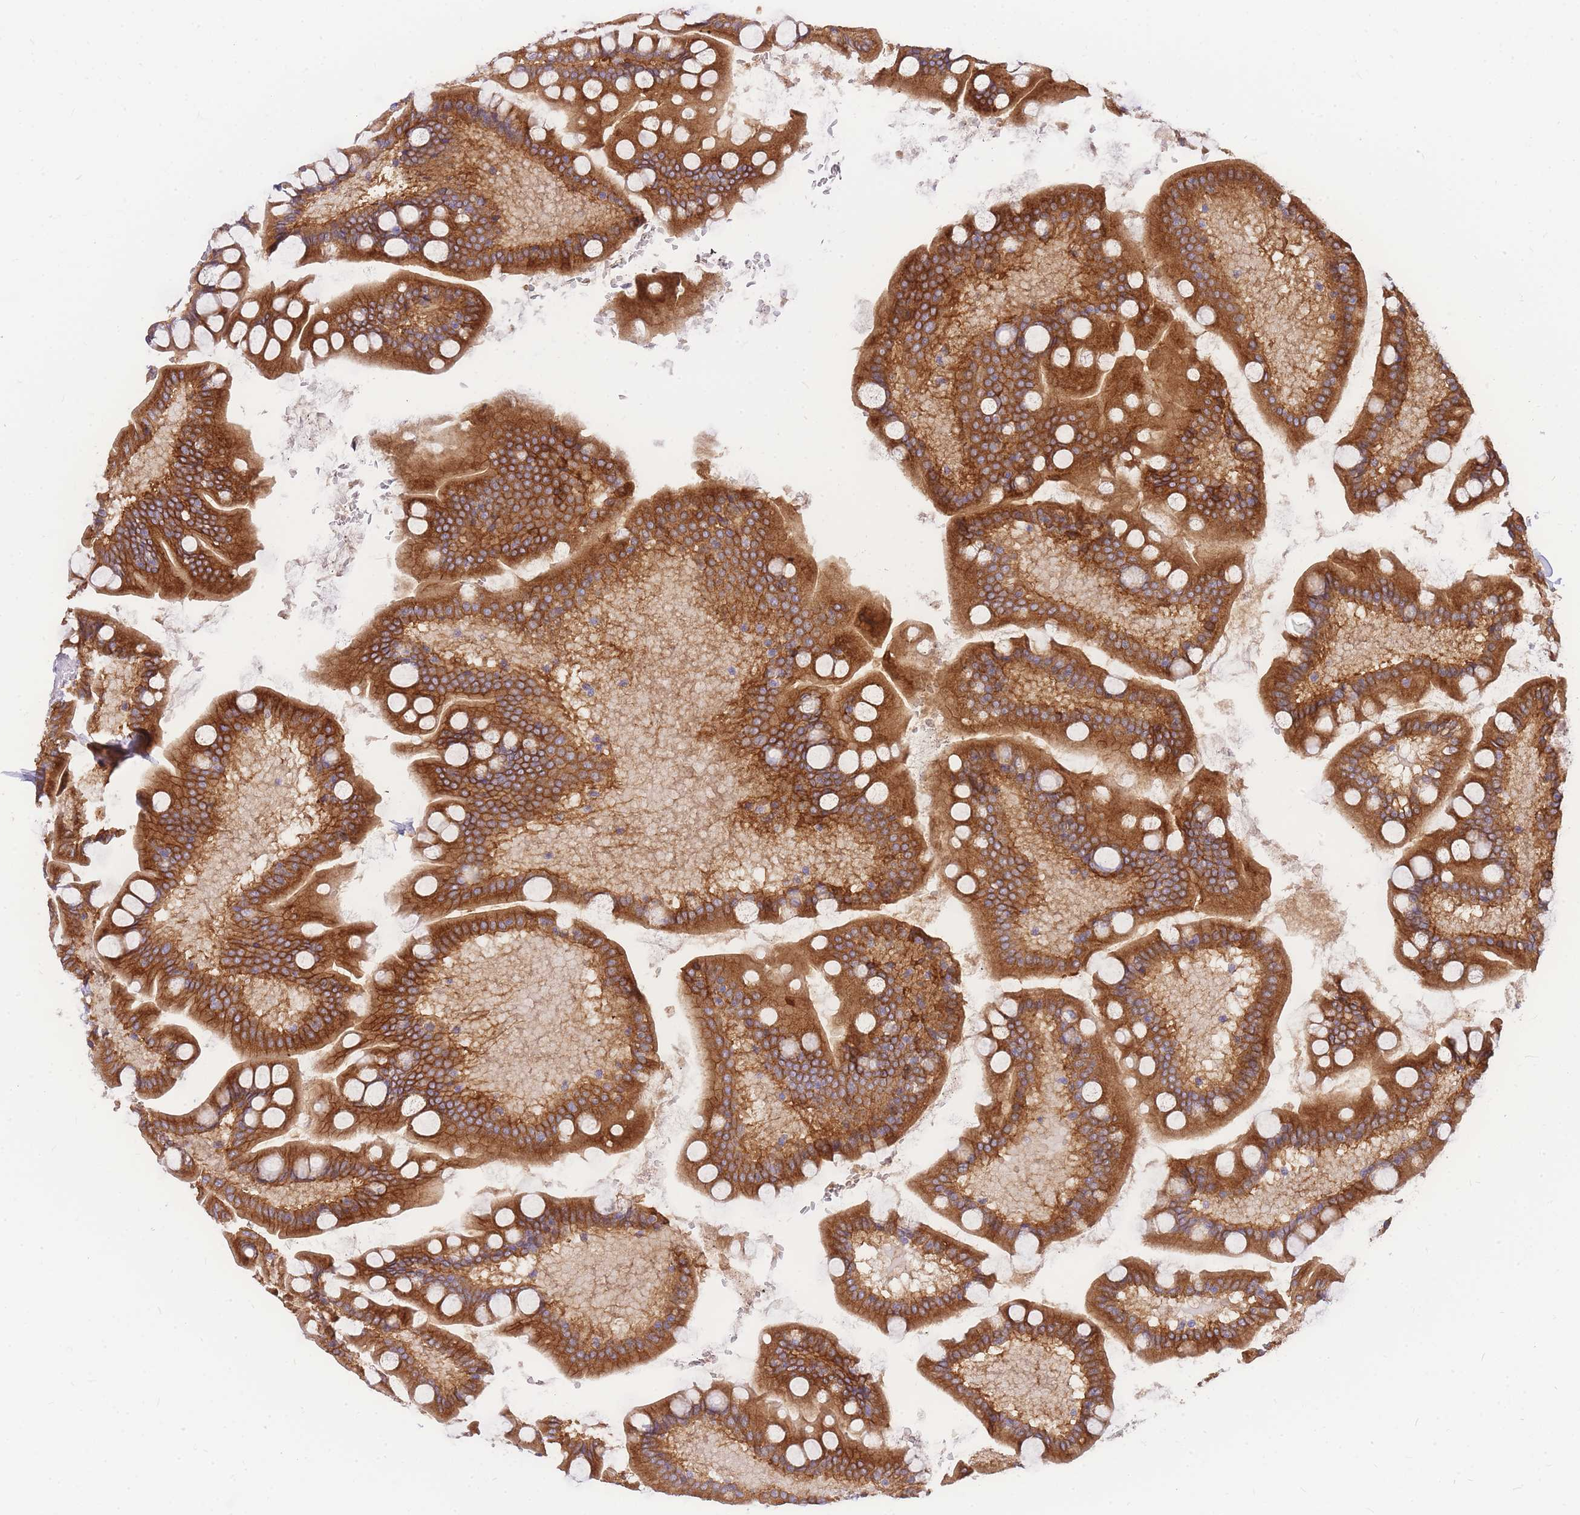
{"staining": {"intensity": "strong", "quantity": ">75%", "location": "cytoplasmic/membranous"}, "tissue": "small intestine", "cell_type": "Glandular cells", "image_type": "normal", "snomed": [{"axis": "morphology", "description": "Normal tissue, NOS"}, {"axis": "topography", "description": "Small intestine"}], "caption": "IHC of unremarkable human small intestine reveals high levels of strong cytoplasmic/membranous expression in about >75% of glandular cells.", "gene": "C2orf88", "patient": {"sex": "male", "age": 41}}